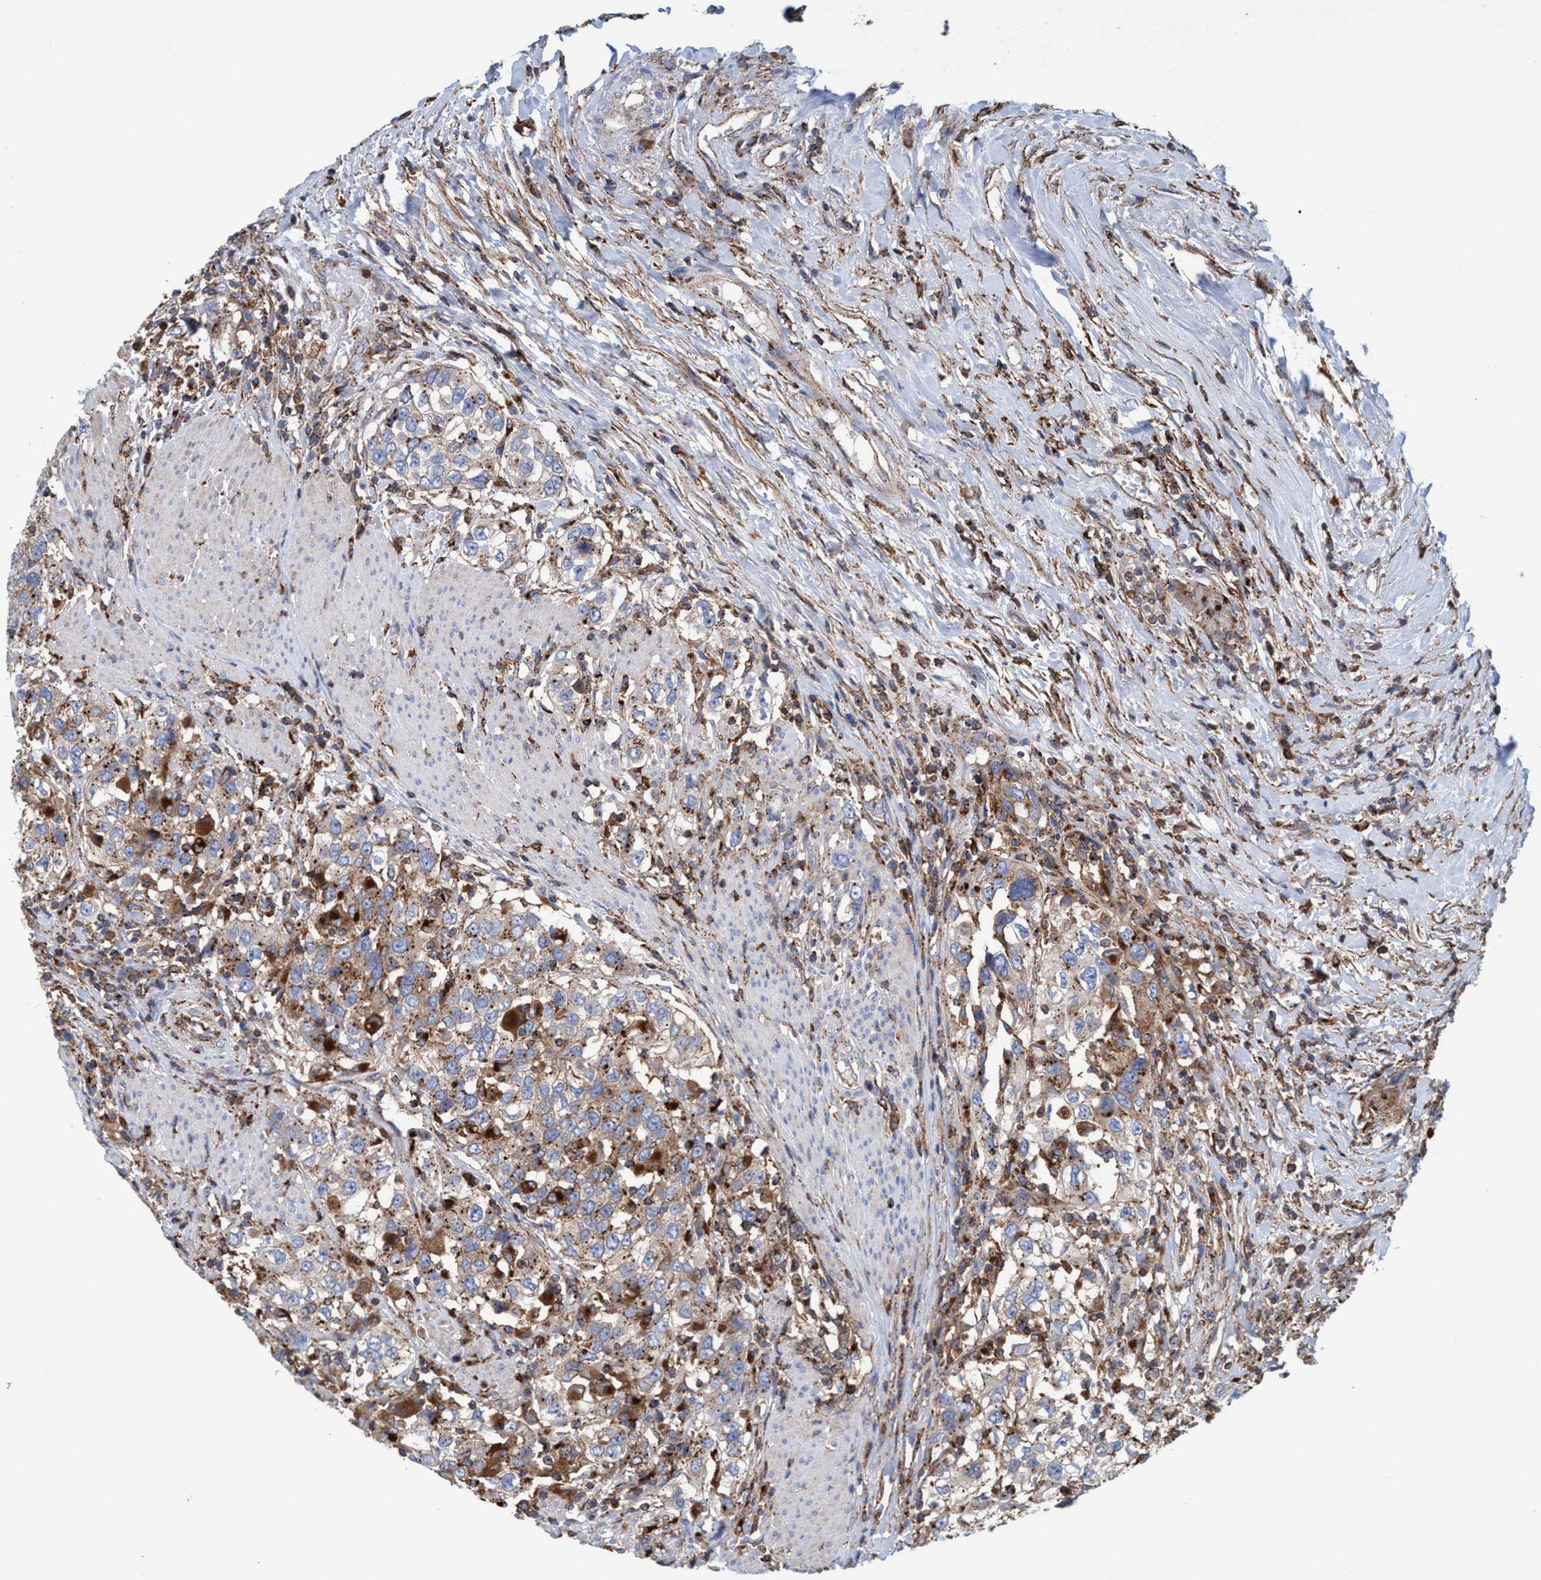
{"staining": {"intensity": "moderate", "quantity": ">75%", "location": "cytoplasmic/membranous"}, "tissue": "urothelial cancer", "cell_type": "Tumor cells", "image_type": "cancer", "snomed": [{"axis": "morphology", "description": "Urothelial carcinoma, High grade"}, {"axis": "topography", "description": "Urinary bladder"}], "caption": "This is a micrograph of IHC staining of urothelial cancer, which shows moderate positivity in the cytoplasmic/membranous of tumor cells.", "gene": "TRIM65", "patient": {"sex": "female", "age": 80}}